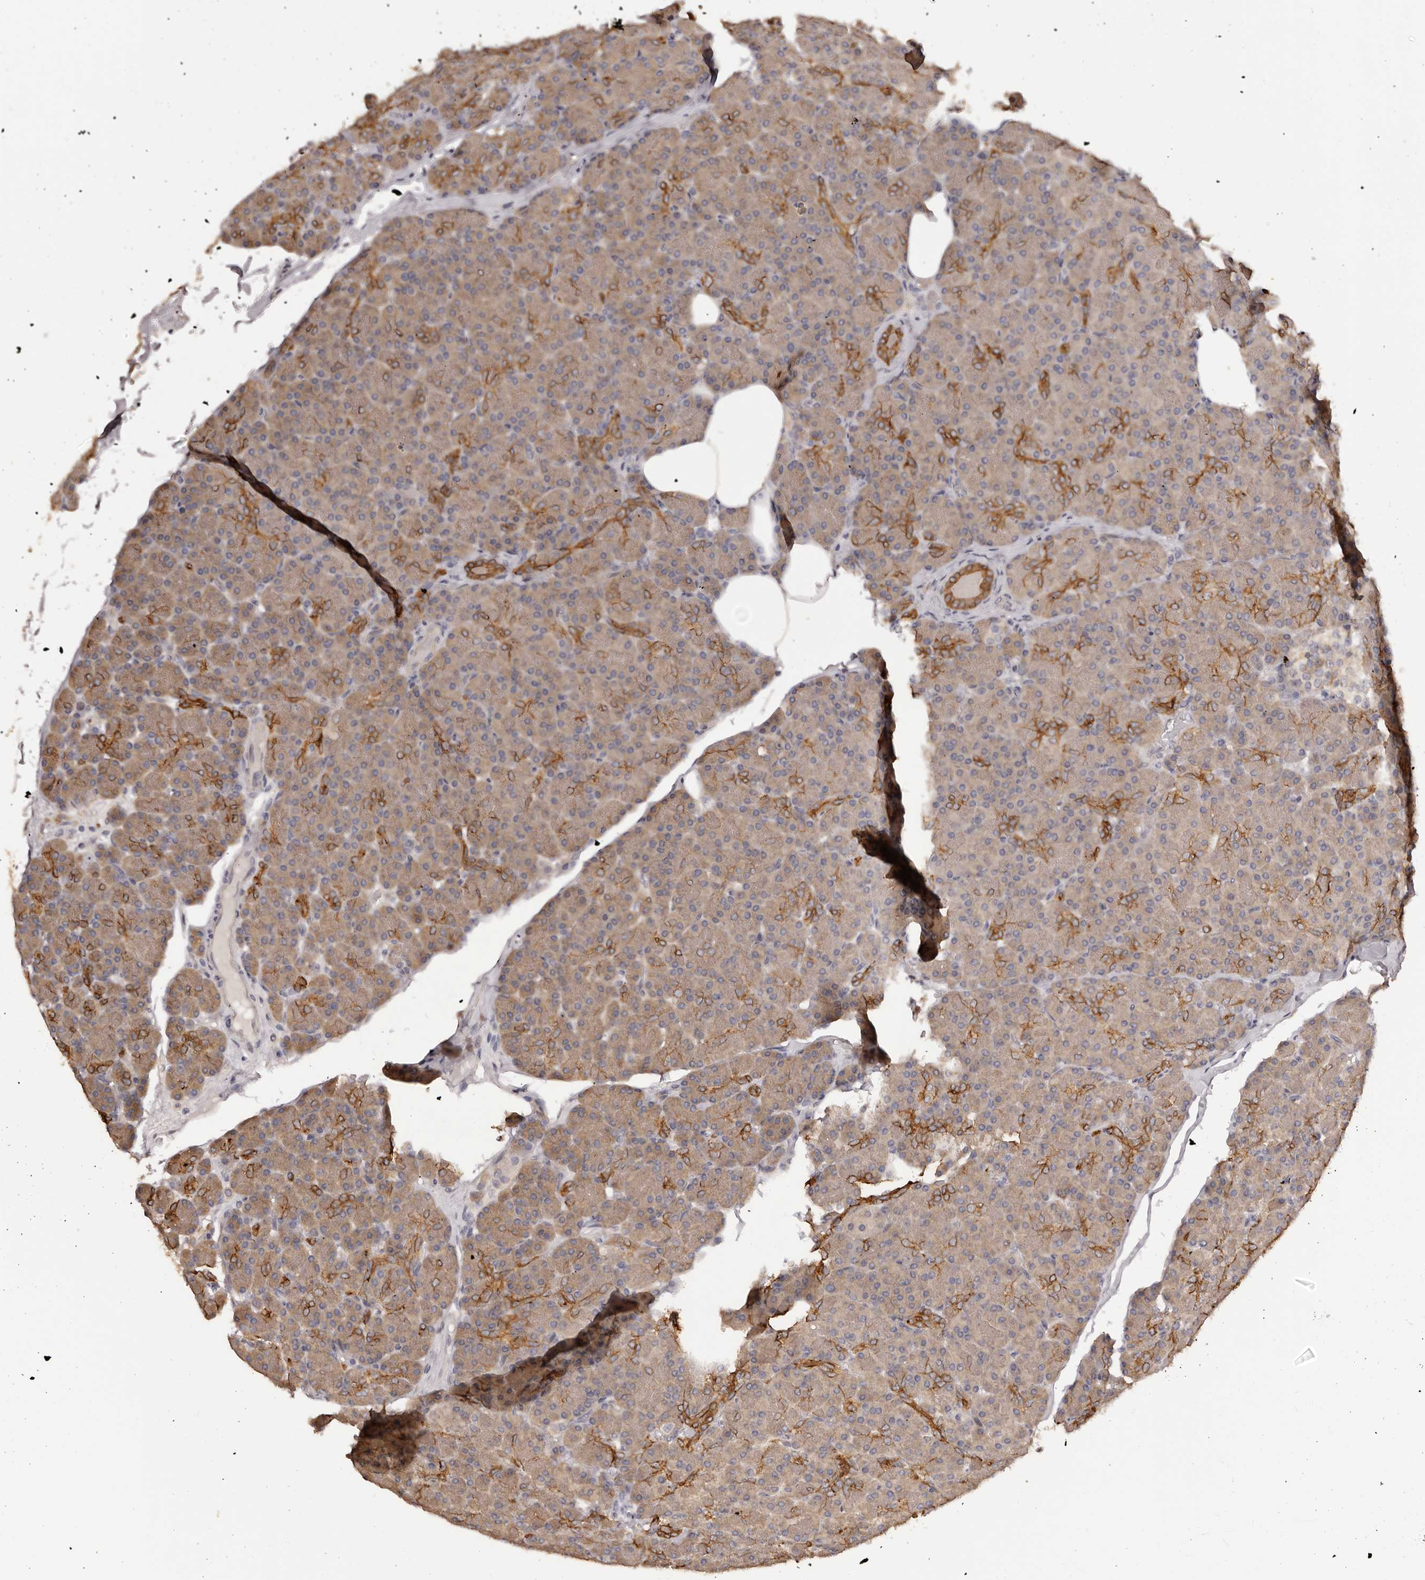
{"staining": {"intensity": "moderate", "quantity": "25%-75%", "location": "cytoplasmic/membranous"}, "tissue": "pancreas", "cell_type": "Exocrine glandular cells", "image_type": "normal", "snomed": [{"axis": "morphology", "description": "Normal tissue, NOS"}, {"axis": "topography", "description": "Pancreas"}], "caption": "Immunohistochemistry (IHC) photomicrograph of unremarkable pancreas: pancreas stained using immunohistochemistry shows medium levels of moderate protein expression localized specifically in the cytoplasmic/membranous of exocrine glandular cells, appearing as a cytoplasmic/membranous brown color.", "gene": "KCNJ8", "patient": {"sex": "female", "age": 43}}